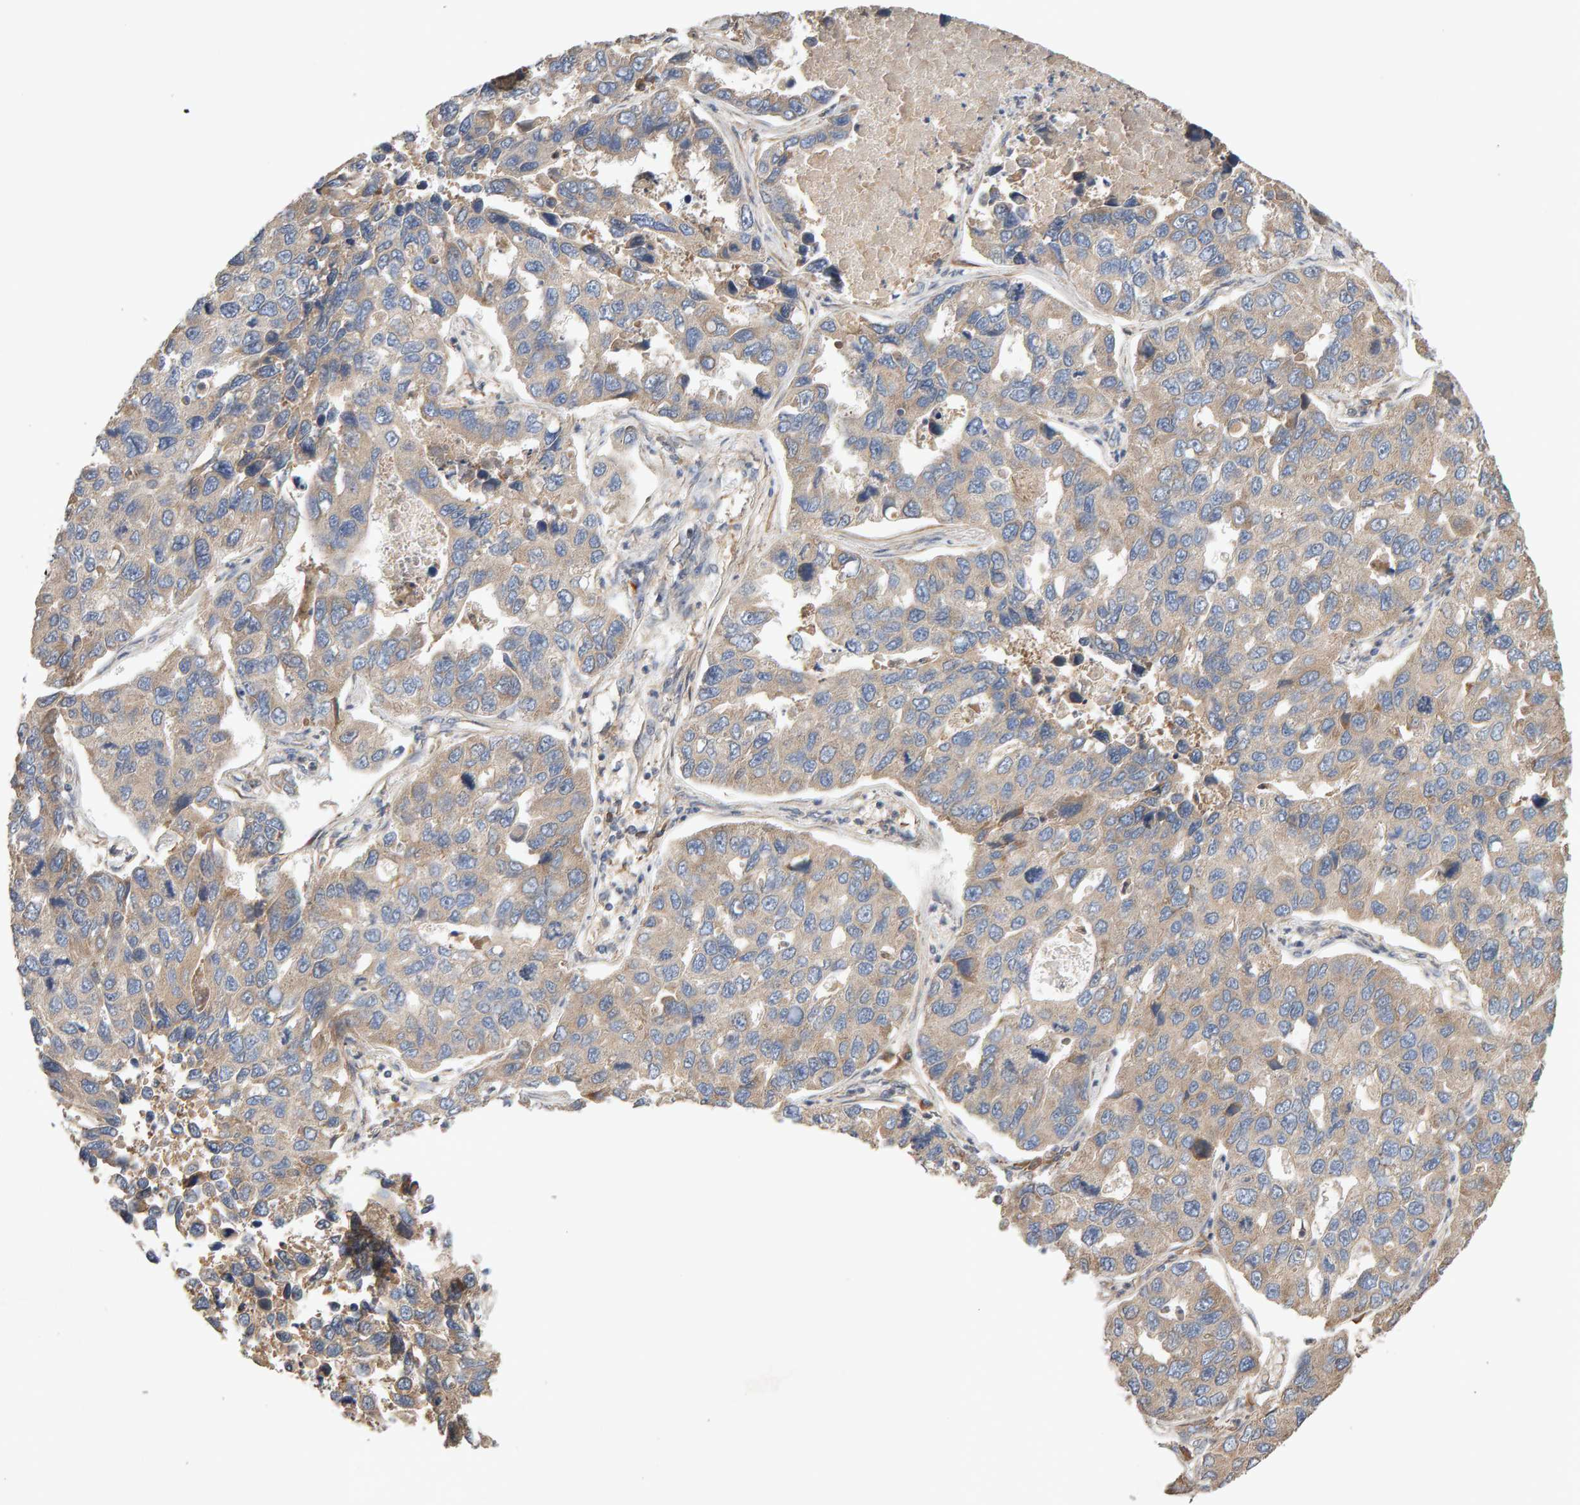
{"staining": {"intensity": "weak", "quantity": "25%-75%", "location": "cytoplasmic/membranous"}, "tissue": "lung cancer", "cell_type": "Tumor cells", "image_type": "cancer", "snomed": [{"axis": "morphology", "description": "Adenocarcinoma, NOS"}, {"axis": "topography", "description": "Lung"}], "caption": "Adenocarcinoma (lung) was stained to show a protein in brown. There is low levels of weak cytoplasmic/membranous positivity in about 25%-75% of tumor cells.", "gene": "RNF19A", "patient": {"sex": "male", "age": 64}}